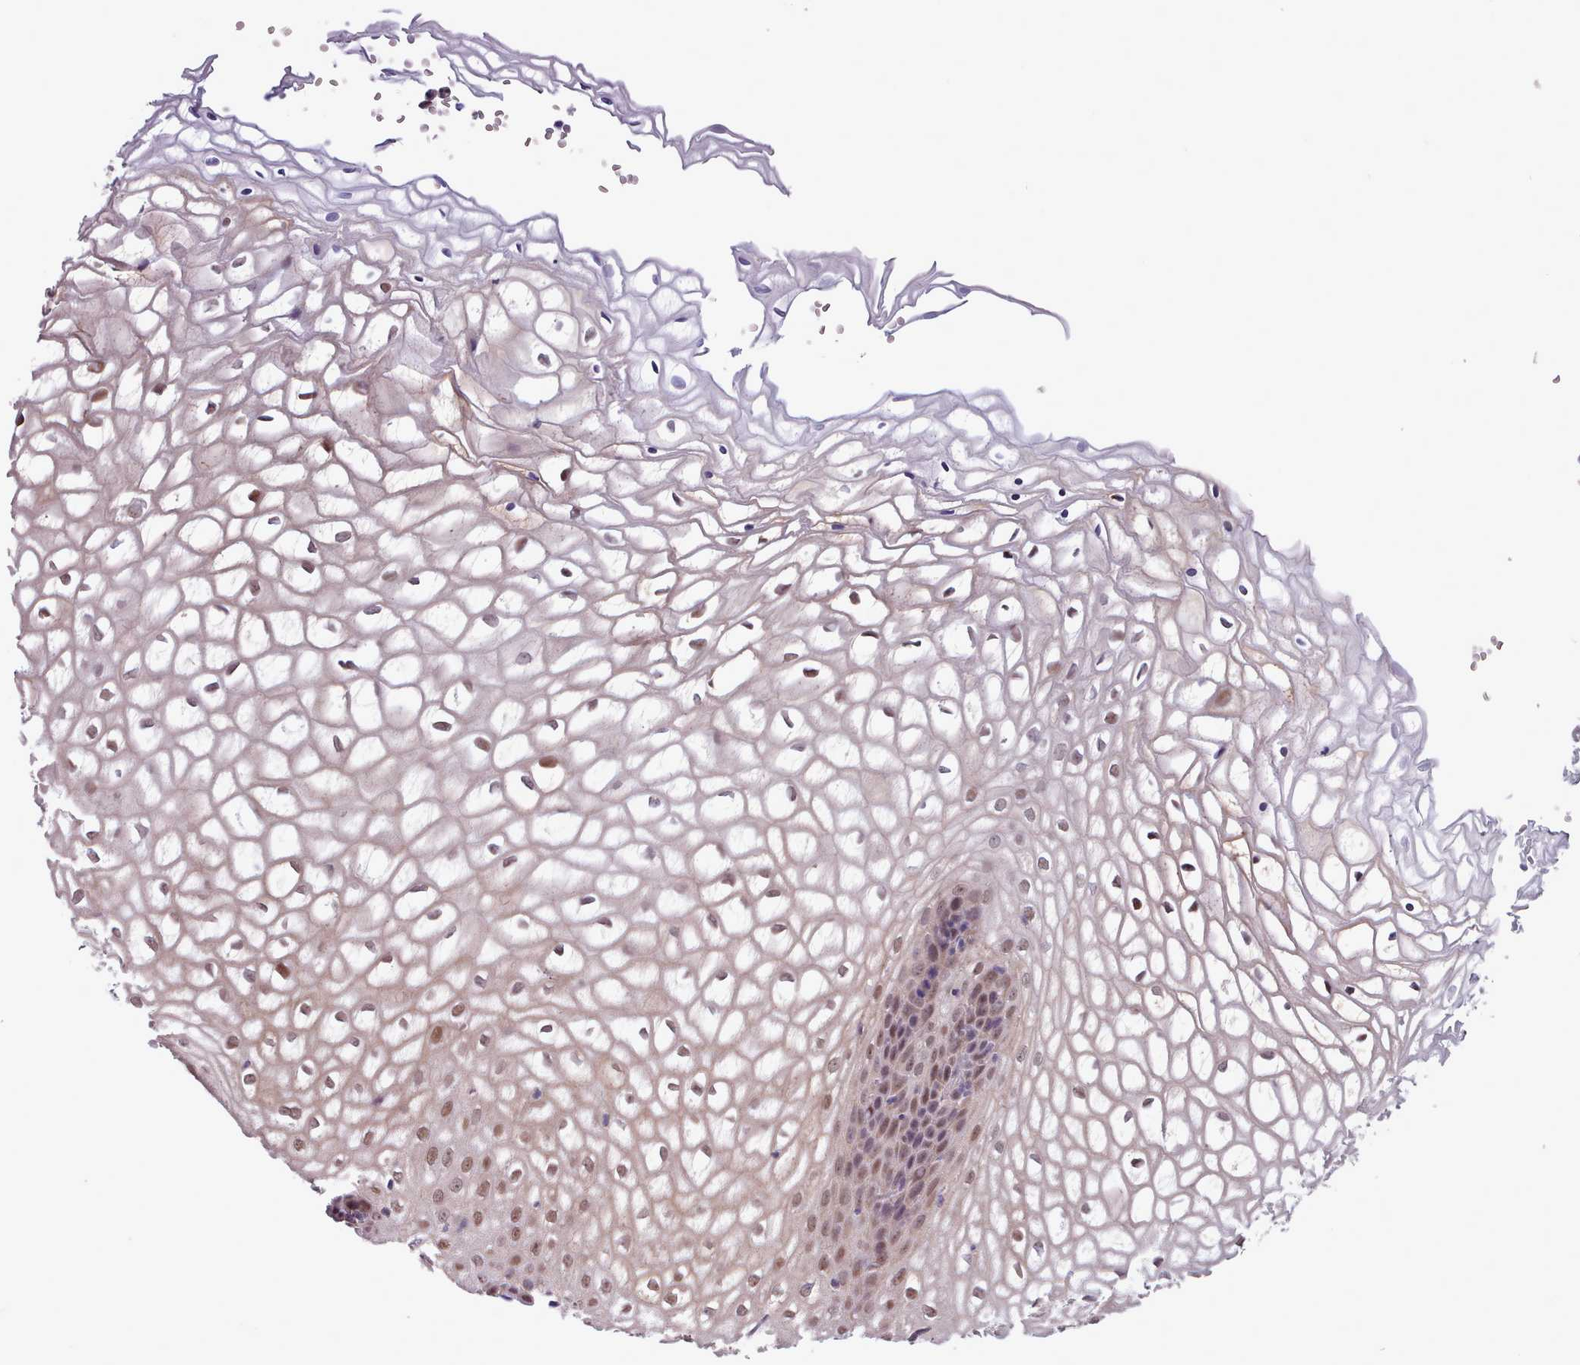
{"staining": {"intensity": "weak", "quantity": "25%-75%", "location": "nuclear"}, "tissue": "vagina", "cell_type": "Squamous epithelial cells", "image_type": "normal", "snomed": [{"axis": "morphology", "description": "Normal tissue, NOS"}, {"axis": "topography", "description": "Vagina"}], "caption": "Immunohistochemistry (IHC) histopathology image of normal vagina: human vagina stained using immunohistochemistry exhibits low levels of weak protein expression localized specifically in the nuclear of squamous epithelial cells, appearing as a nuclear brown color.", "gene": "AHCY", "patient": {"sex": "female", "age": 34}}